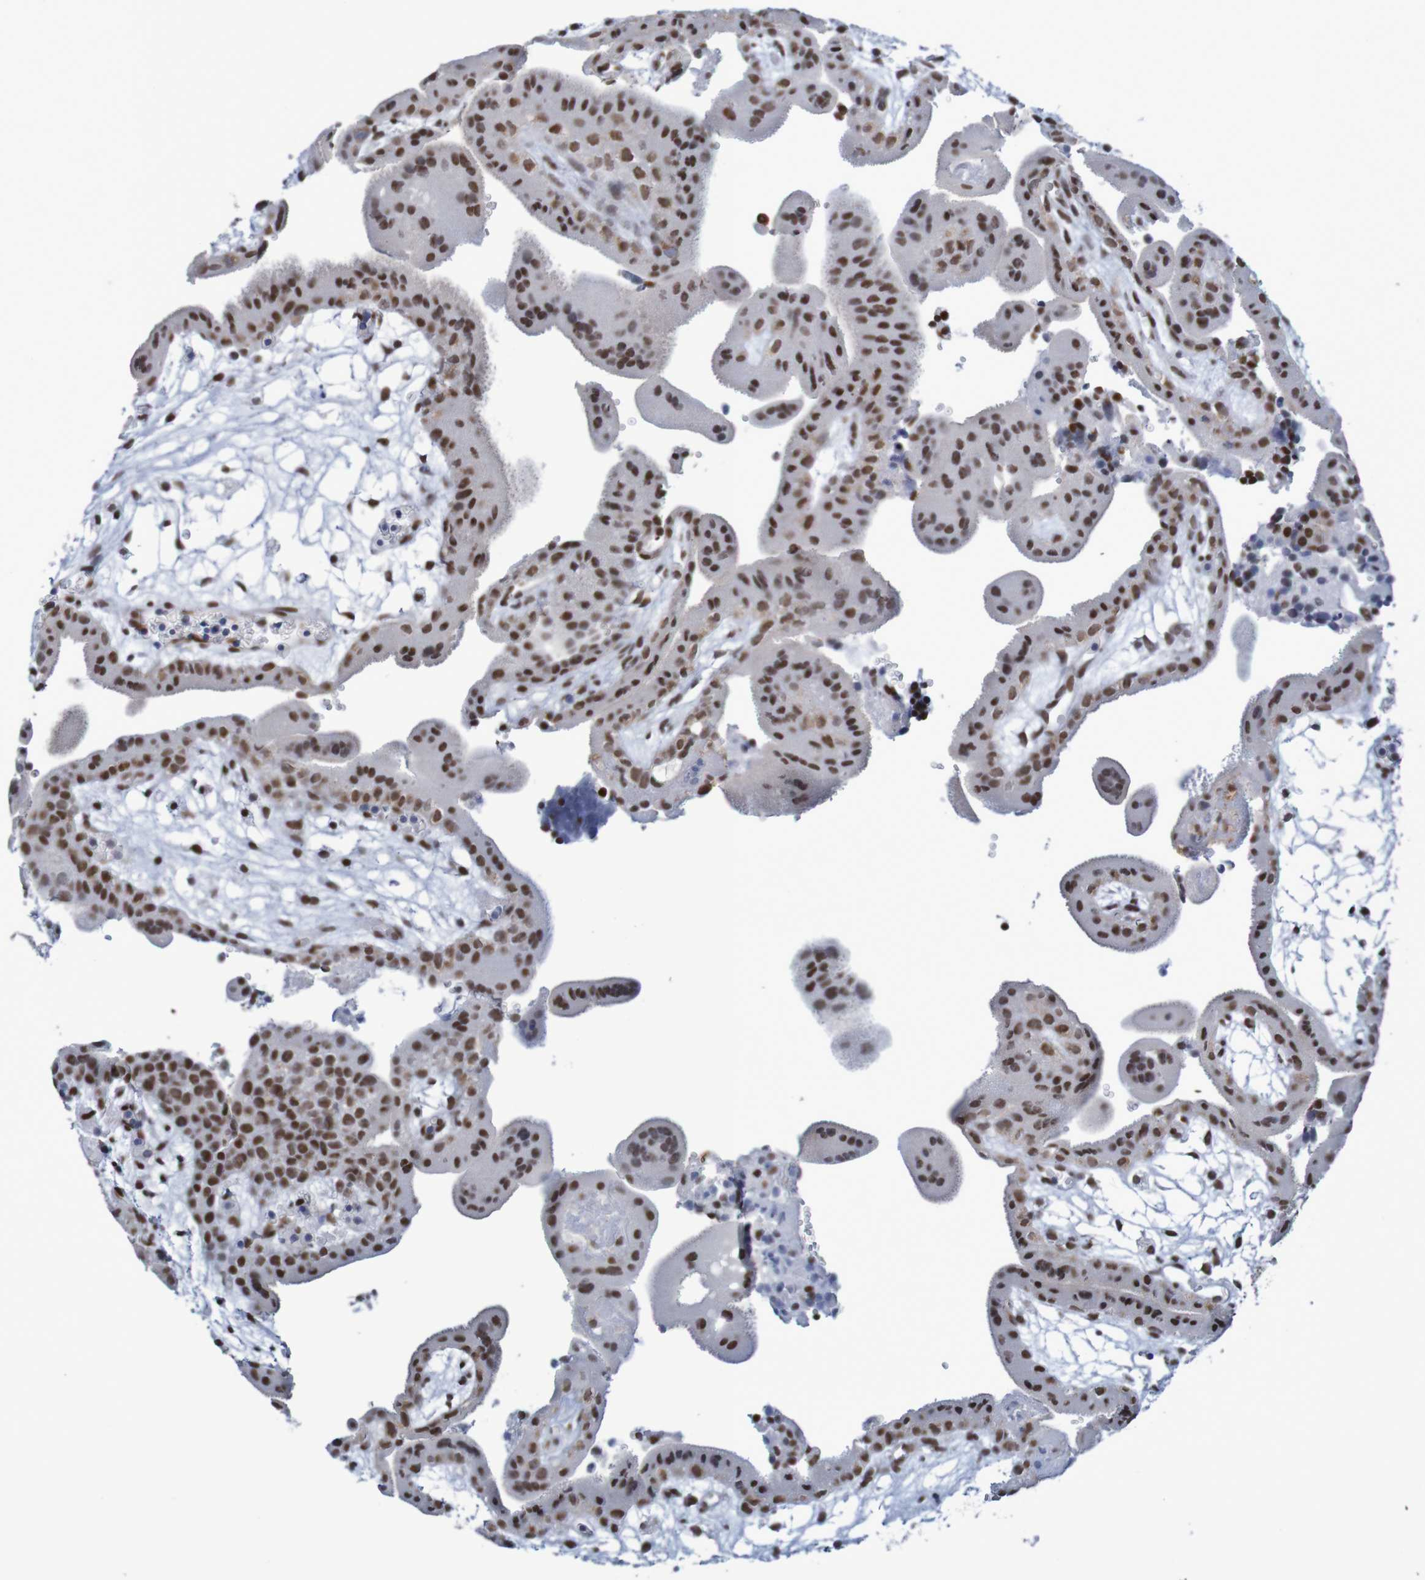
{"staining": {"intensity": "moderate", "quantity": ">75%", "location": "nuclear"}, "tissue": "placenta", "cell_type": "Decidual cells", "image_type": "normal", "snomed": [{"axis": "morphology", "description": "Normal tissue, NOS"}, {"axis": "topography", "description": "Placenta"}], "caption": "Placenta stained for a protein demonstrates moderate nuclear positivity in decidual cells. (DAB IHC, brown staining for protein, blue staining for nuclei).", "gene": "MRTFB", "patient": {"sex": "female", "age": 18}}